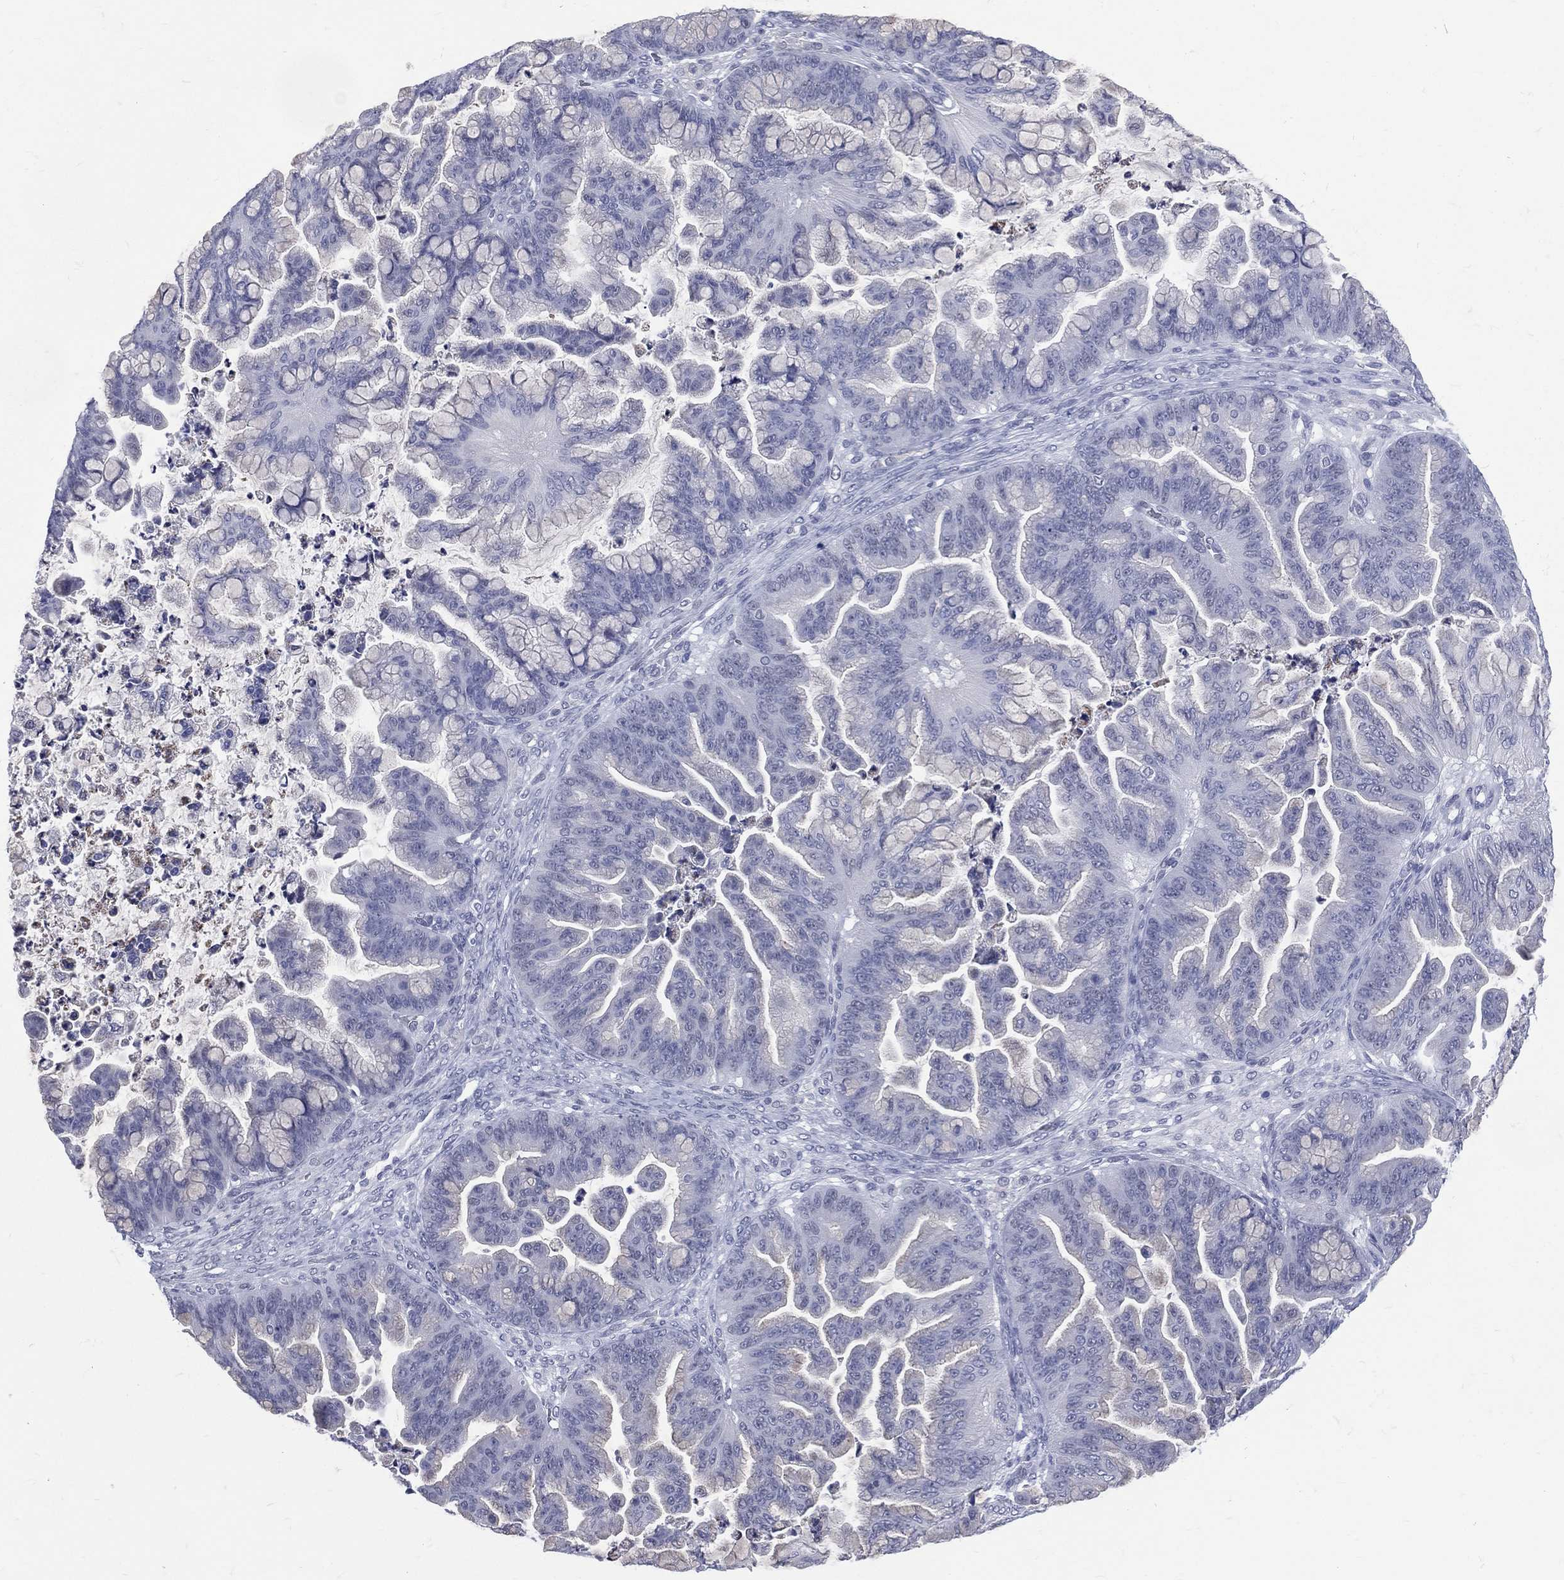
{"staining": {"intensity": "negative", "quantity": "none", "location": "none"}, "tissue": "ovarian cancer", "cell_type": "Tumor cells", "image_type": "cancer", "snomed": [{"axis": "morphology", "description": "Cystadenocarcinoma, mucinous, NOS"}, {"axis": "topography", "description": "Ovary"}], "caption": "IHC of human mucinous cystadenocarcinoma (ovarian) shows no expression in tumor cells.", "gene": "MLLT10", "patient": {"sex": "female", "age": 67}}